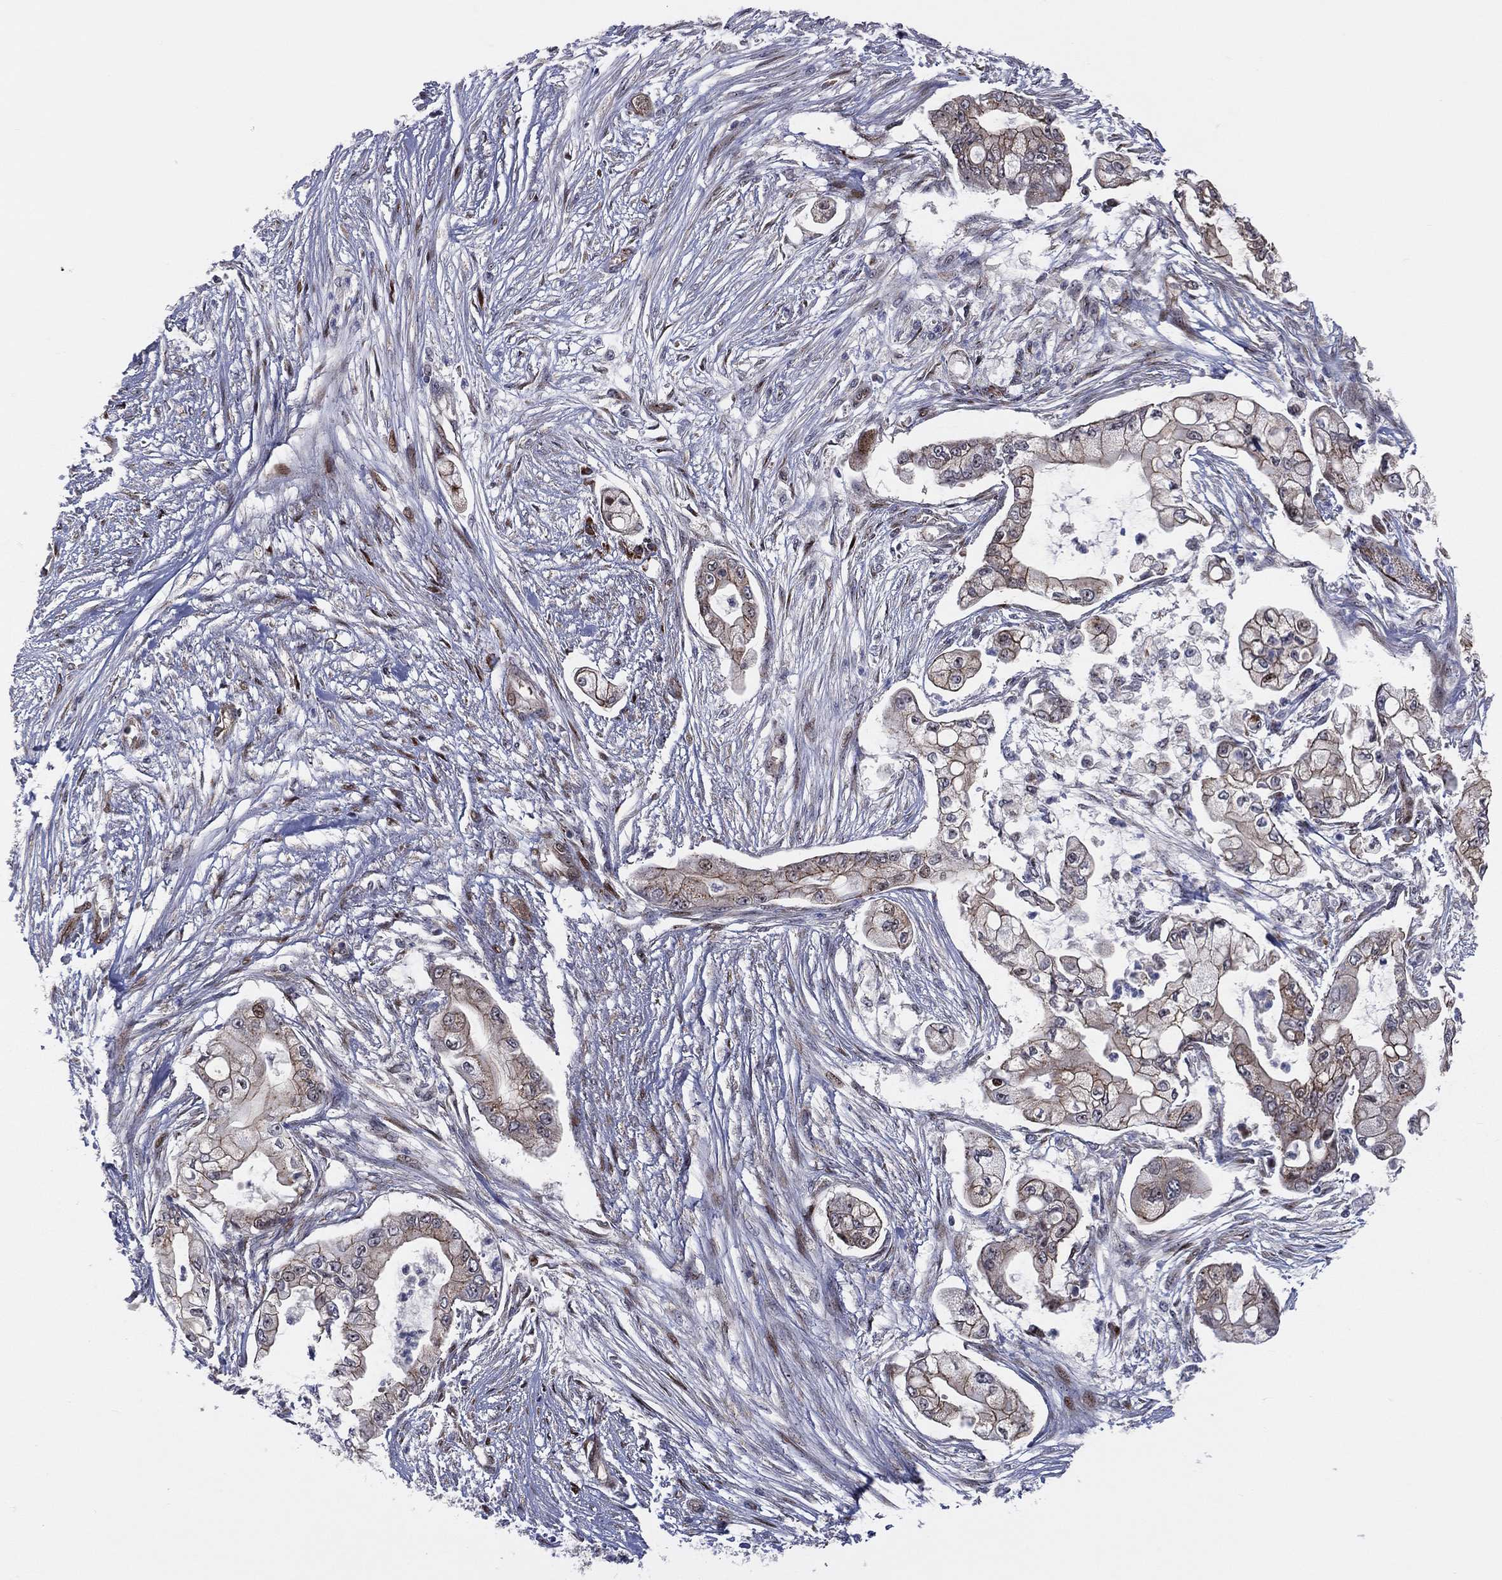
{"staining": {"intensity": "moderate", "quantity": "25%-75%", "location": "cytoplasmic/membranous"}, "tissue": "pancreatic cancer", "cell_type": "Tumor cells", "image_type": "cancer", "snomed": [{"axis": "morphology", "description": "Adenocarcinoma, NOS"}, {"axis": "topography", "description": "Pancreas"}], "caption": "A medium amount of moderate cytoplasmic/membranous positivity is identified in about 25%-75% of tumor cells in pancreatic cancer tissue.", "gene": "VHL", "patient": {"sex": "female", "age": 69}}